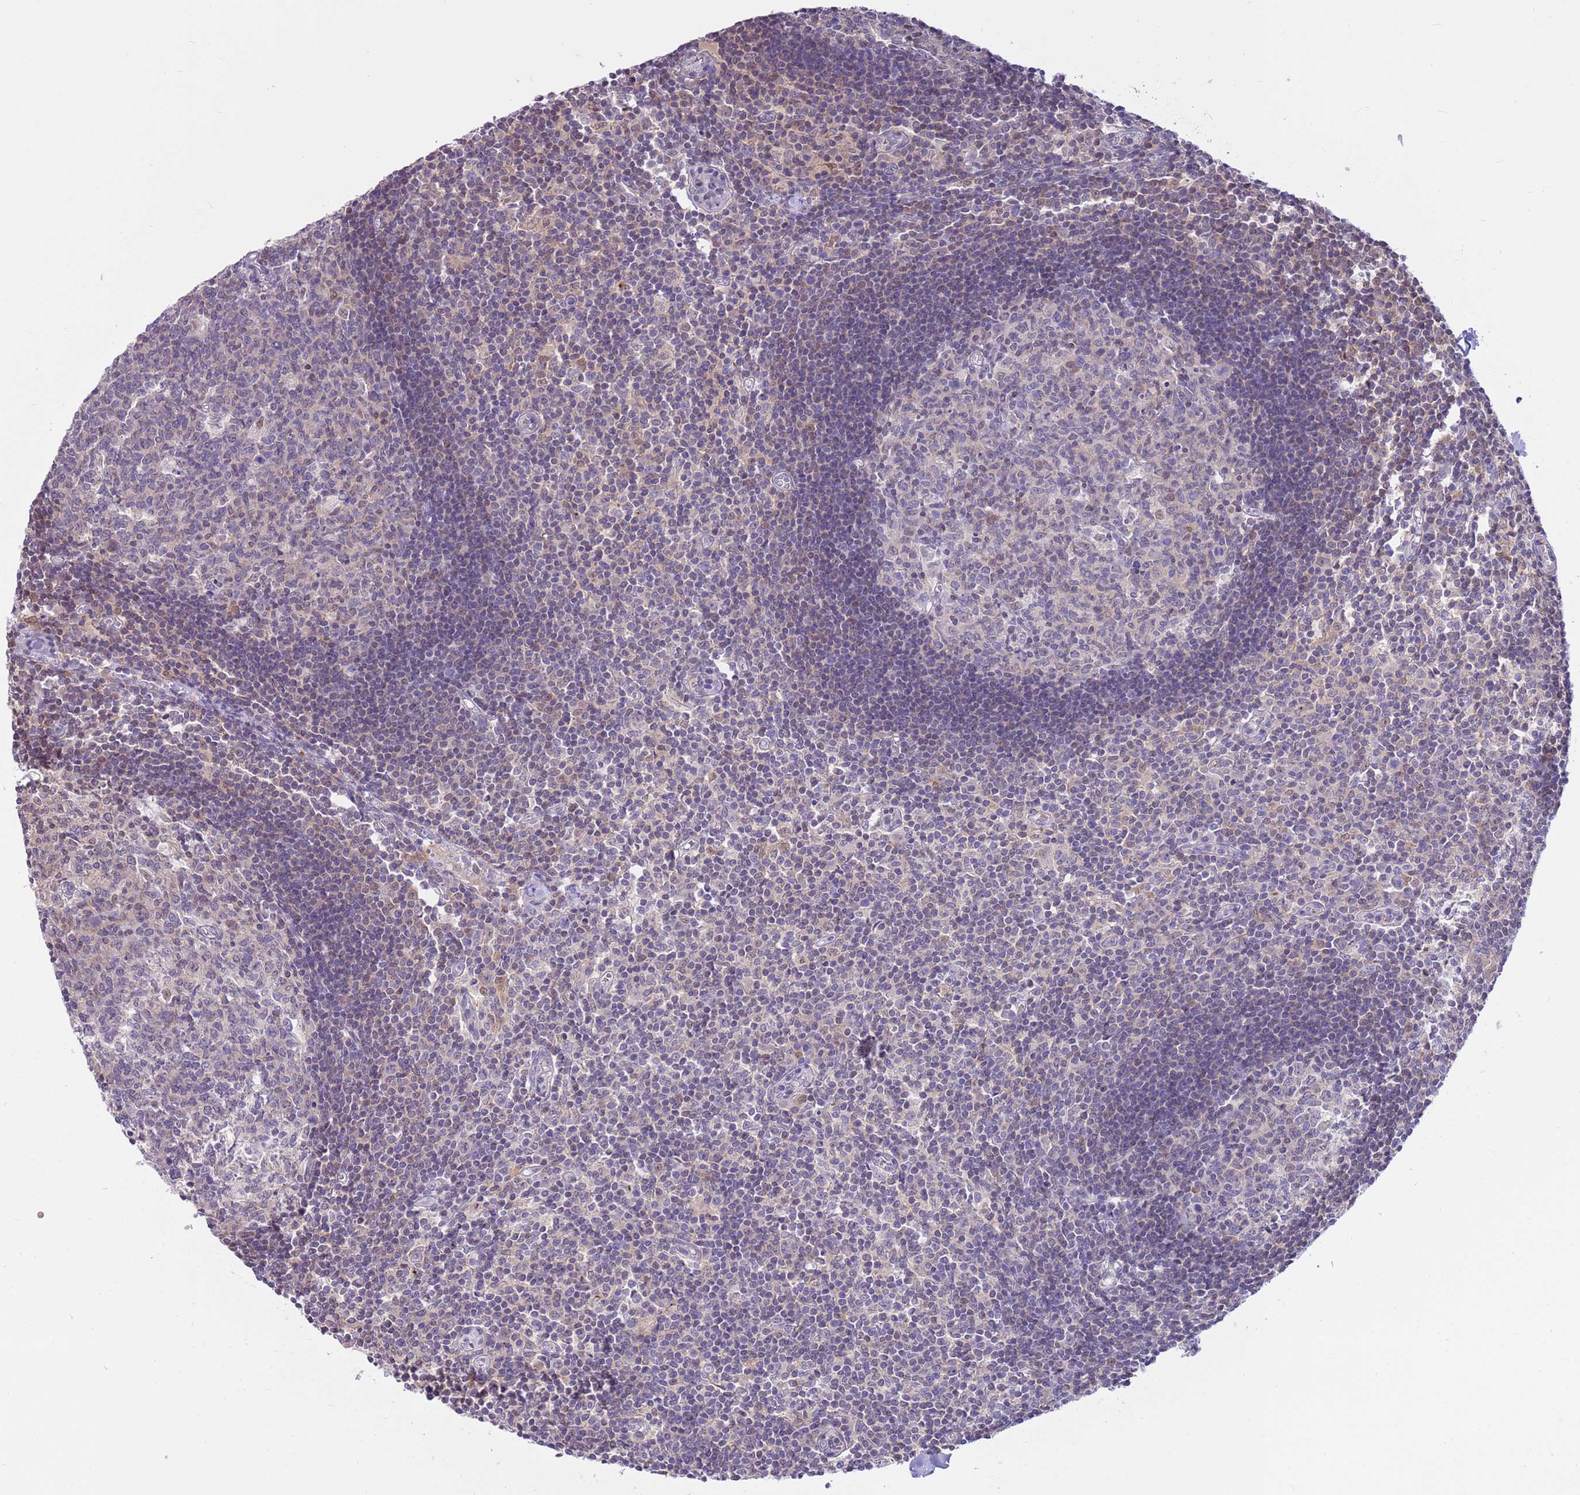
{"staining": {"intensity": "negative", "quantity": "none", "location": "none"}, "tissue": "lymph node", "cell_type": "Germinal center cells", "image_type": "normal", "snomed": [{"axis": "morphology", "description": "Normal tissue, NOS"}, {"axis": "topography", "description": "Lymph node"}], "caption": "Benign lymph node was stained to show a protein in brown. There is no significant staining in germinal center cells. (DAB (3,3'-diaminobenzidine) IHC with hematoxylin counter stain).", "gene": "DDI2", "patient": {"sex": "female", "age": 55}}